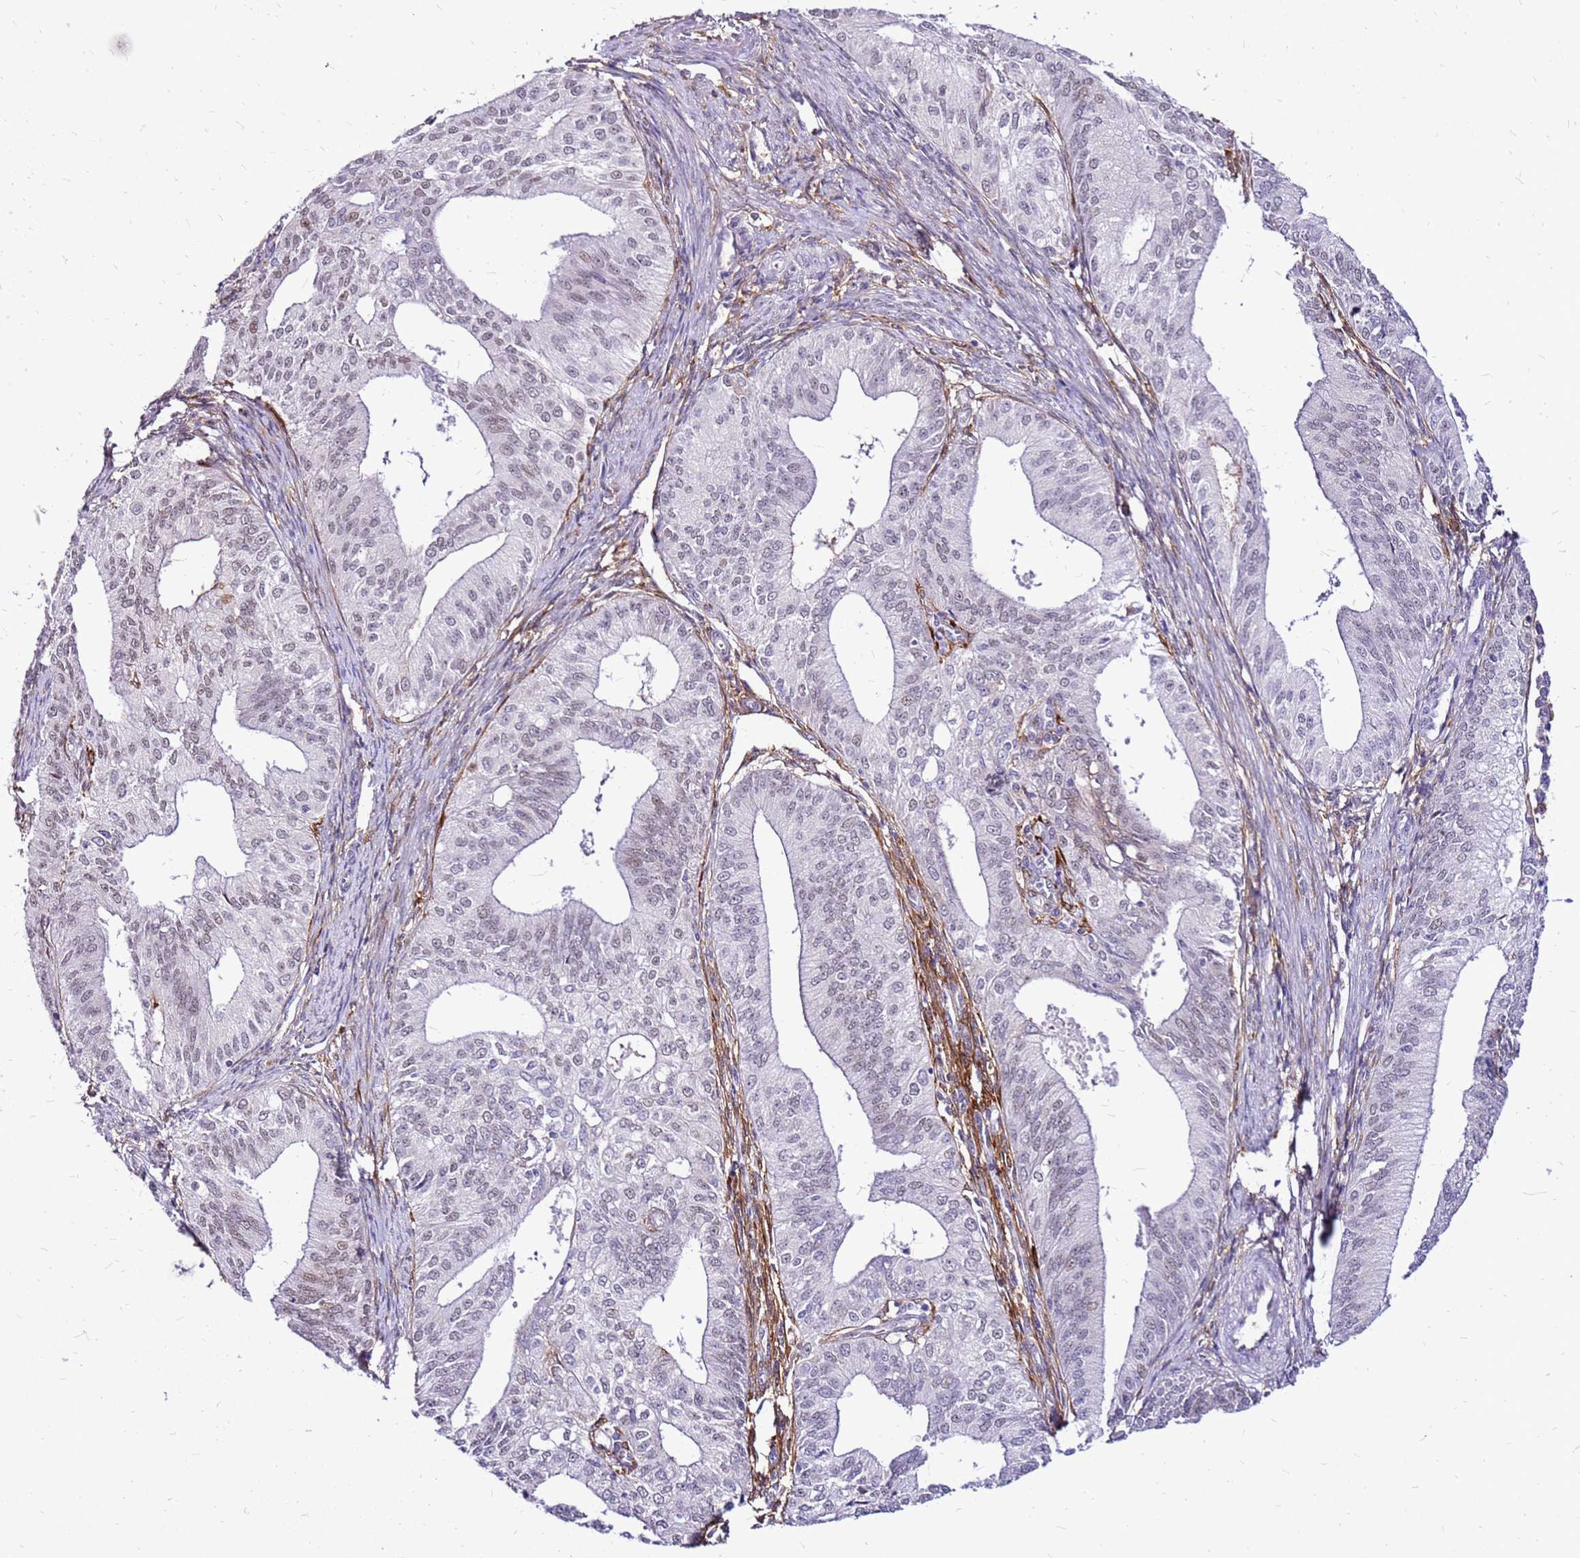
{"staining": {"intensity": "weak", "quantity": "<25%", "location": "nuclear"}, "tissue": "endometrial cancer", "cell_type": "Tumor cells", "image_type": "cancer", "snomed": [{"axis": "morphology", "description": "Adenocarcinoma, NOS"}, {"axis": "topography", "description": "Endometrium"}], "caption": "IHC of endometrial cancer (adenocarcinoma) reveals no staining in tumor cells.", "gene": "ALDH1A3", "patient": {"sex": "female", "age": 50}}